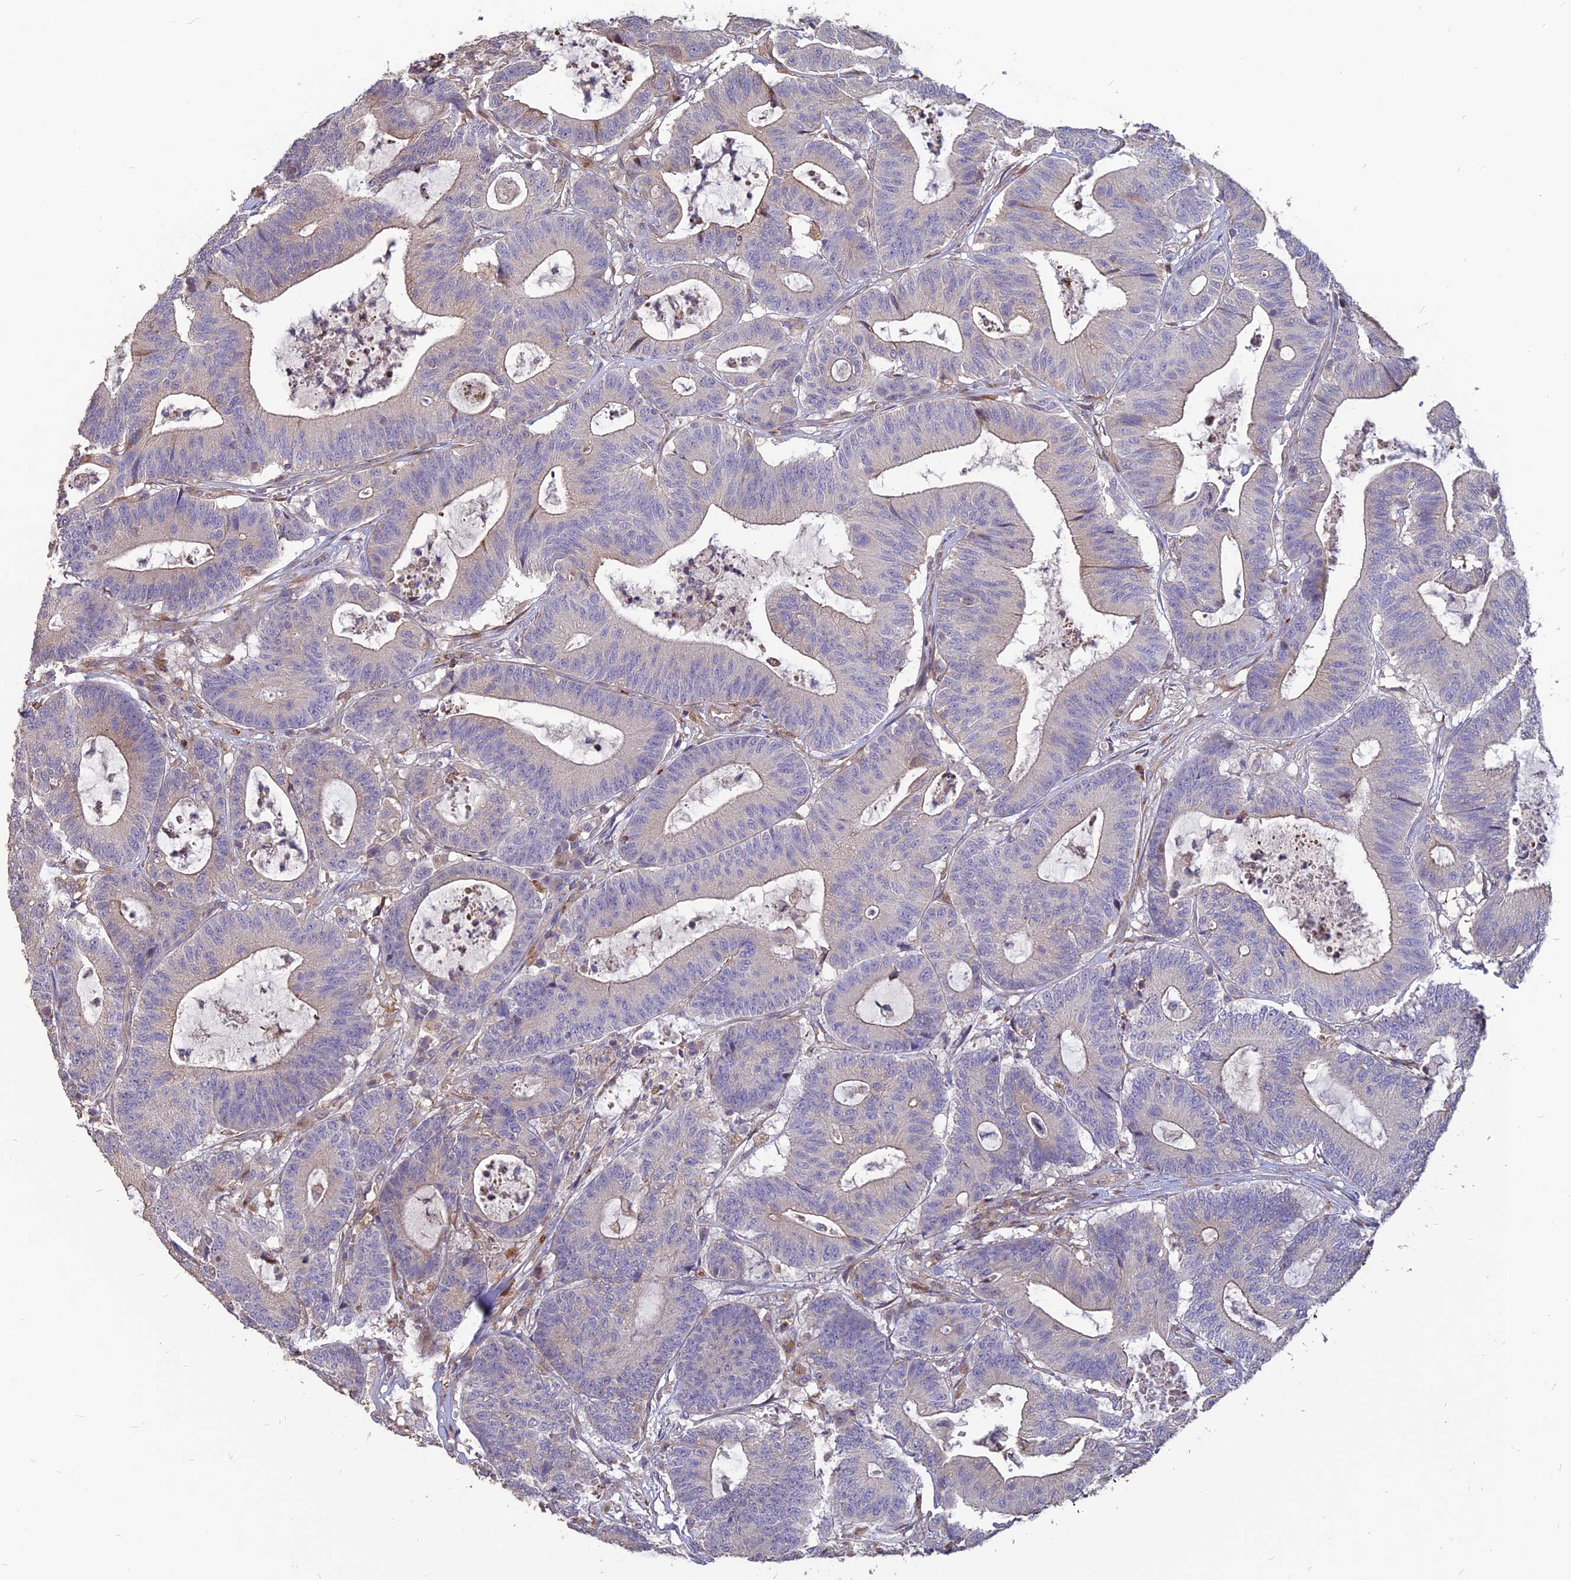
{"staining": {"intensity": "negative", "quantity": "none", "location": "none"}, "tissue": "colorectal cancer", "cell_type": "Tumor cells", "image_type": "cancer", "snomed": [{"axis": "morphology", "description": "Adenocarcinoma, NOS"}, {"axis": "topography", "description": "Colon"}], "caption": "Immunohistochemical staining of colorectal cancer displays no significant positivity in tumor cells.", "gene": "ST3GAL6", "patient": {"sex": "female", "age": 84}}